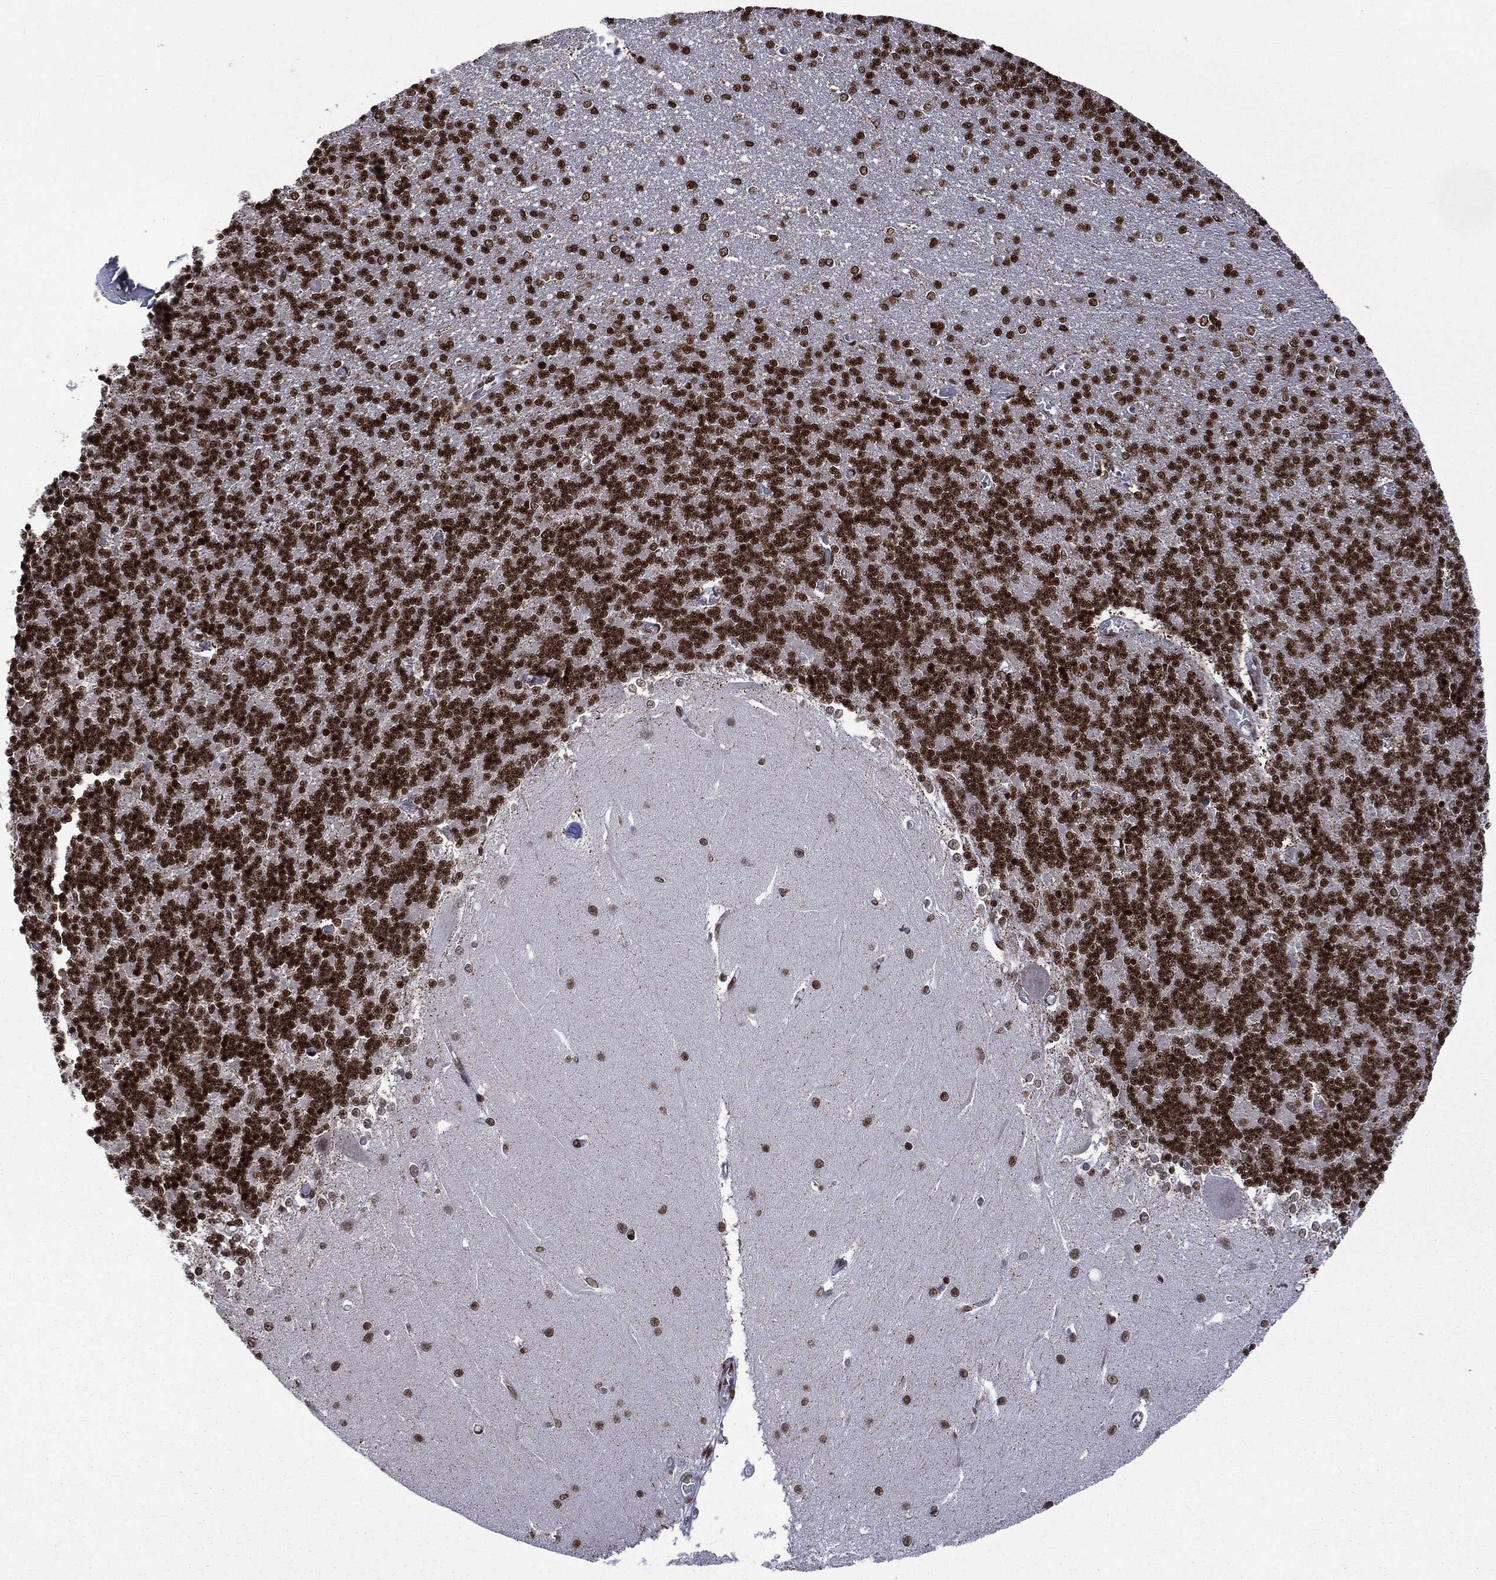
{"staining": {"intensity": "strong", "quantity": ">75%", "location": "nuclear"}, "tissue": "cerebellum", "cell_type": "Cells in granular layer", "image_type": "normal", "snomed": [{"axis": "morphology", "description": "Normal tissue, NOS"}, {"axis": "topography", "description": "Cerebellum"}], "caption": "A brown stain shows strong nuclear staining of a protein in cells in granular layer of unremarkable cerebellum. (DAB (3,3'-diaminobenzidine) IHC with brightfield microscopy, high magnification).", "gene": "C5orf24", "patient": {"sex": "male", "age": 37}}